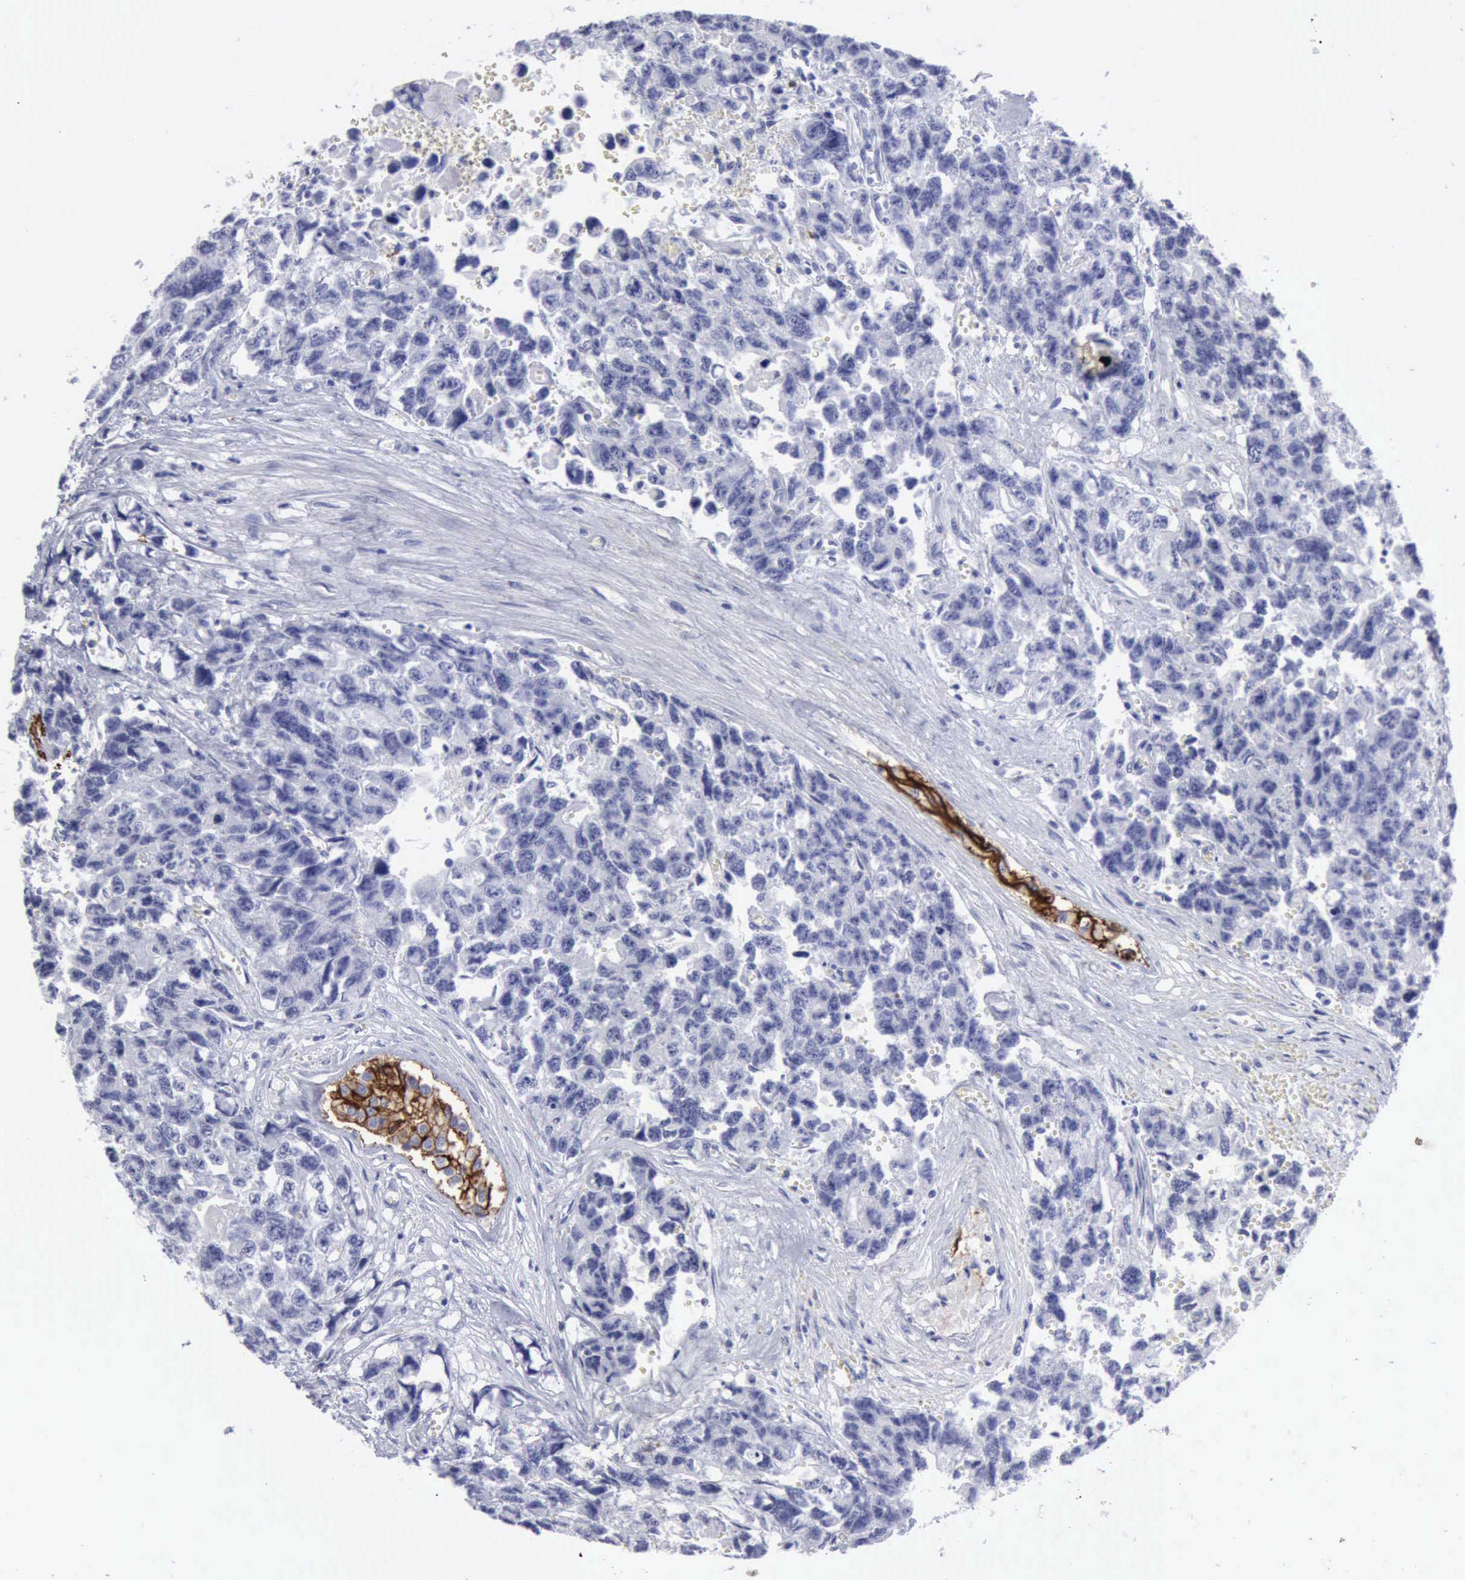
{"staining": {"intensity": "negative", "quantity": "none", "location": "none"}, "tissue": "testis cancer", "cell_type": "Tumor cells", "image_type": "cancer", "snomed": [{"axis": "morphology", "description": "Carcinoma, Embryonal, NOS"}, {"axis": "topography", "description": "Testis"}], "caption": "Image shows no protein staining in tumor cells of testis embryonal carcinoma tissue. (DAB immunohistochemistry (IHC) visualized using brightfield microscopy, high magnification).", "gene": "NCAM1", "patient": {"sex": "male", "age": 31}}